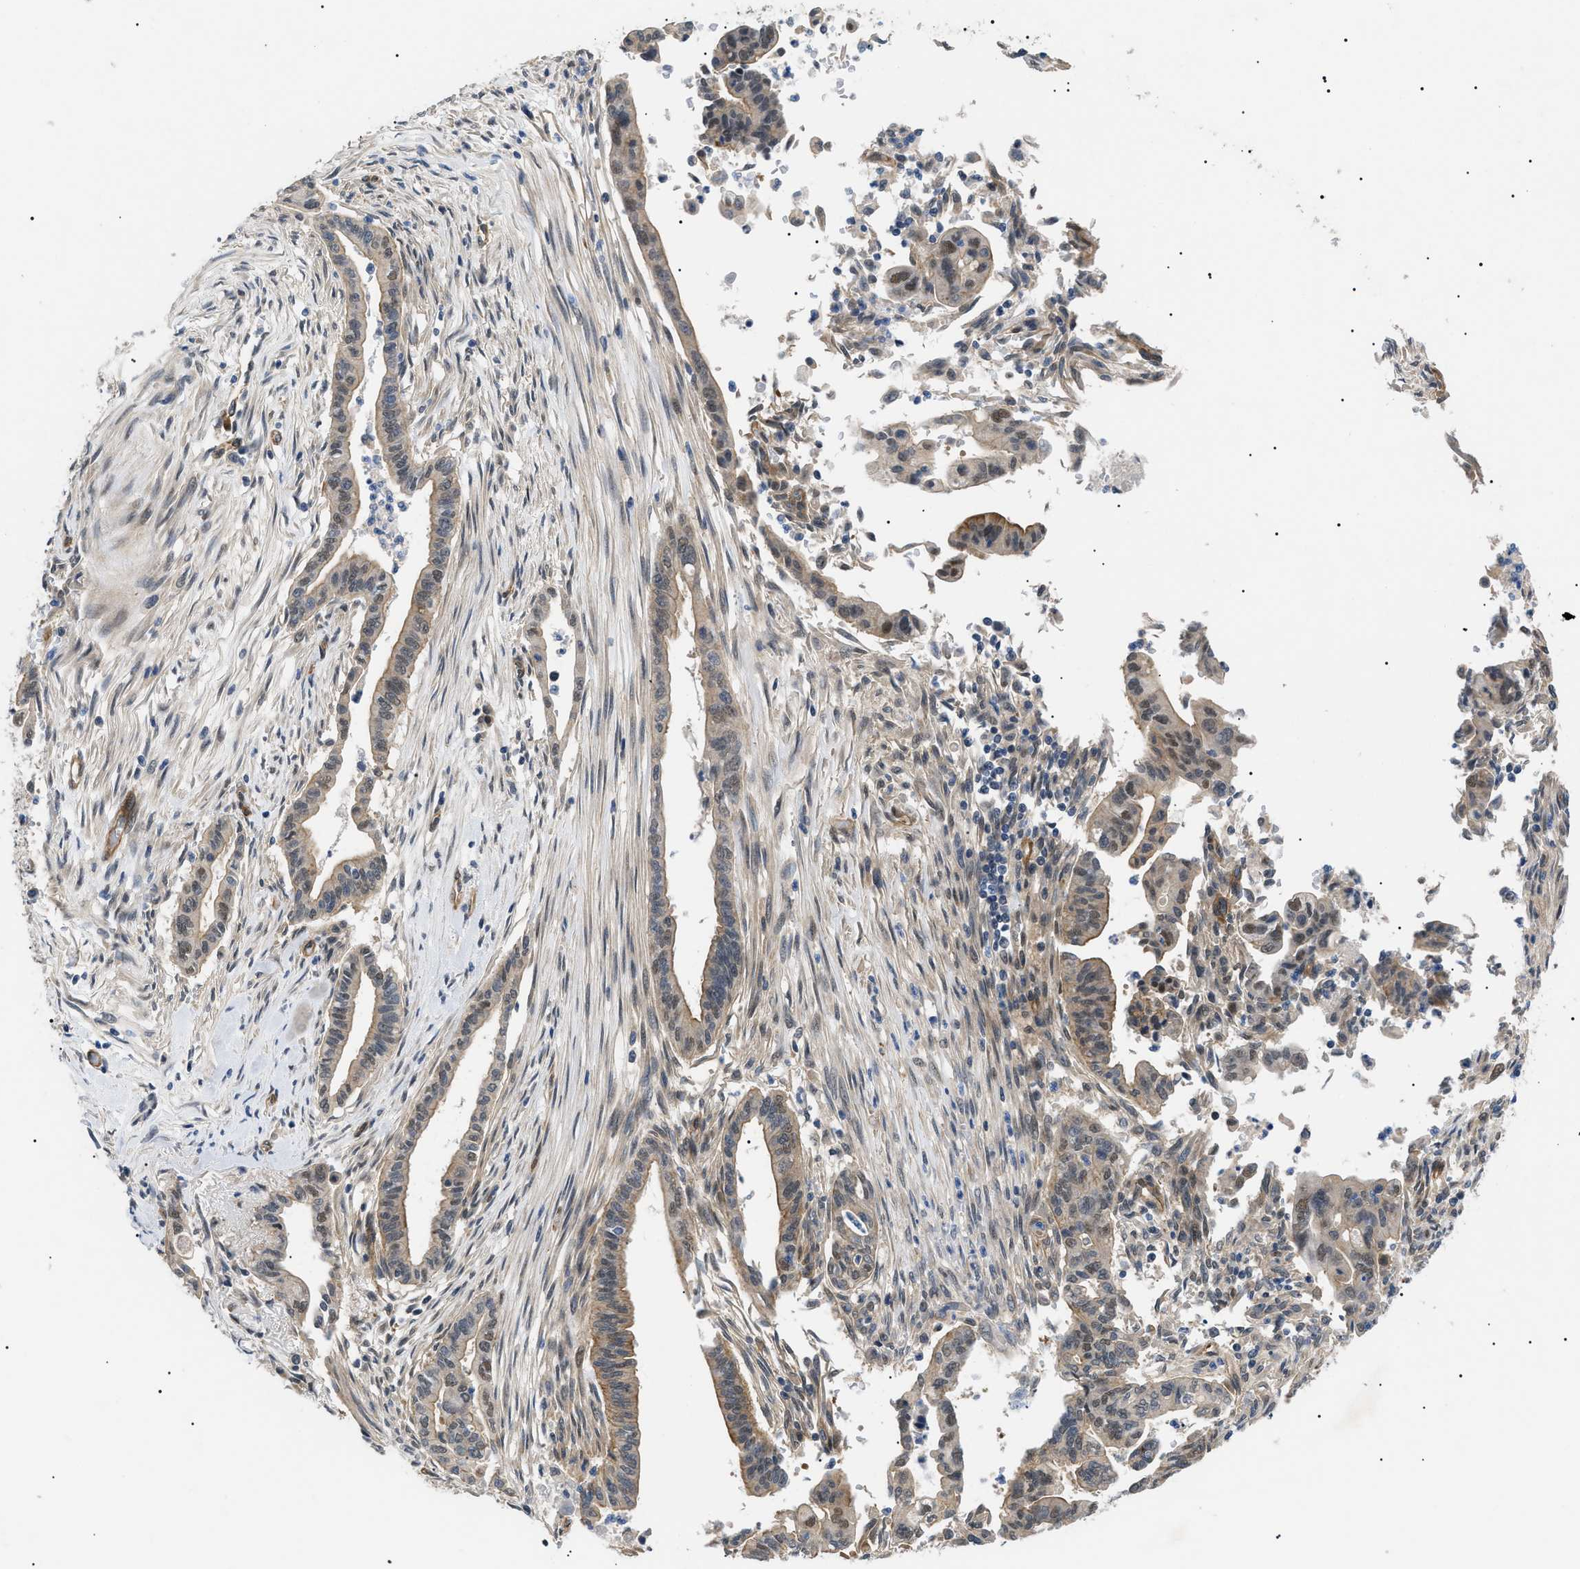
{"staining": {"intensity": "weak", "quantity": ">75%", "location": "cytoplasmic/membranous"}, "tissue": "pancreatic cancer", "cell_type": "Tumor cells", "image_type": "cancer", "snomed": [{"axis": "morphology", "description": "Adenocarcinoma, NOS"}, {"axis": "topography", "description": "Pancreas"}], "caption": "Adenocarcinoma (pancreatic) stained with a brown dye demonstrates weak cytoplasmic/membranous positive positivity in about >75% of tumor cells.", "gene": "CRCP", "patient": {"sex": "male", "age": 70}}